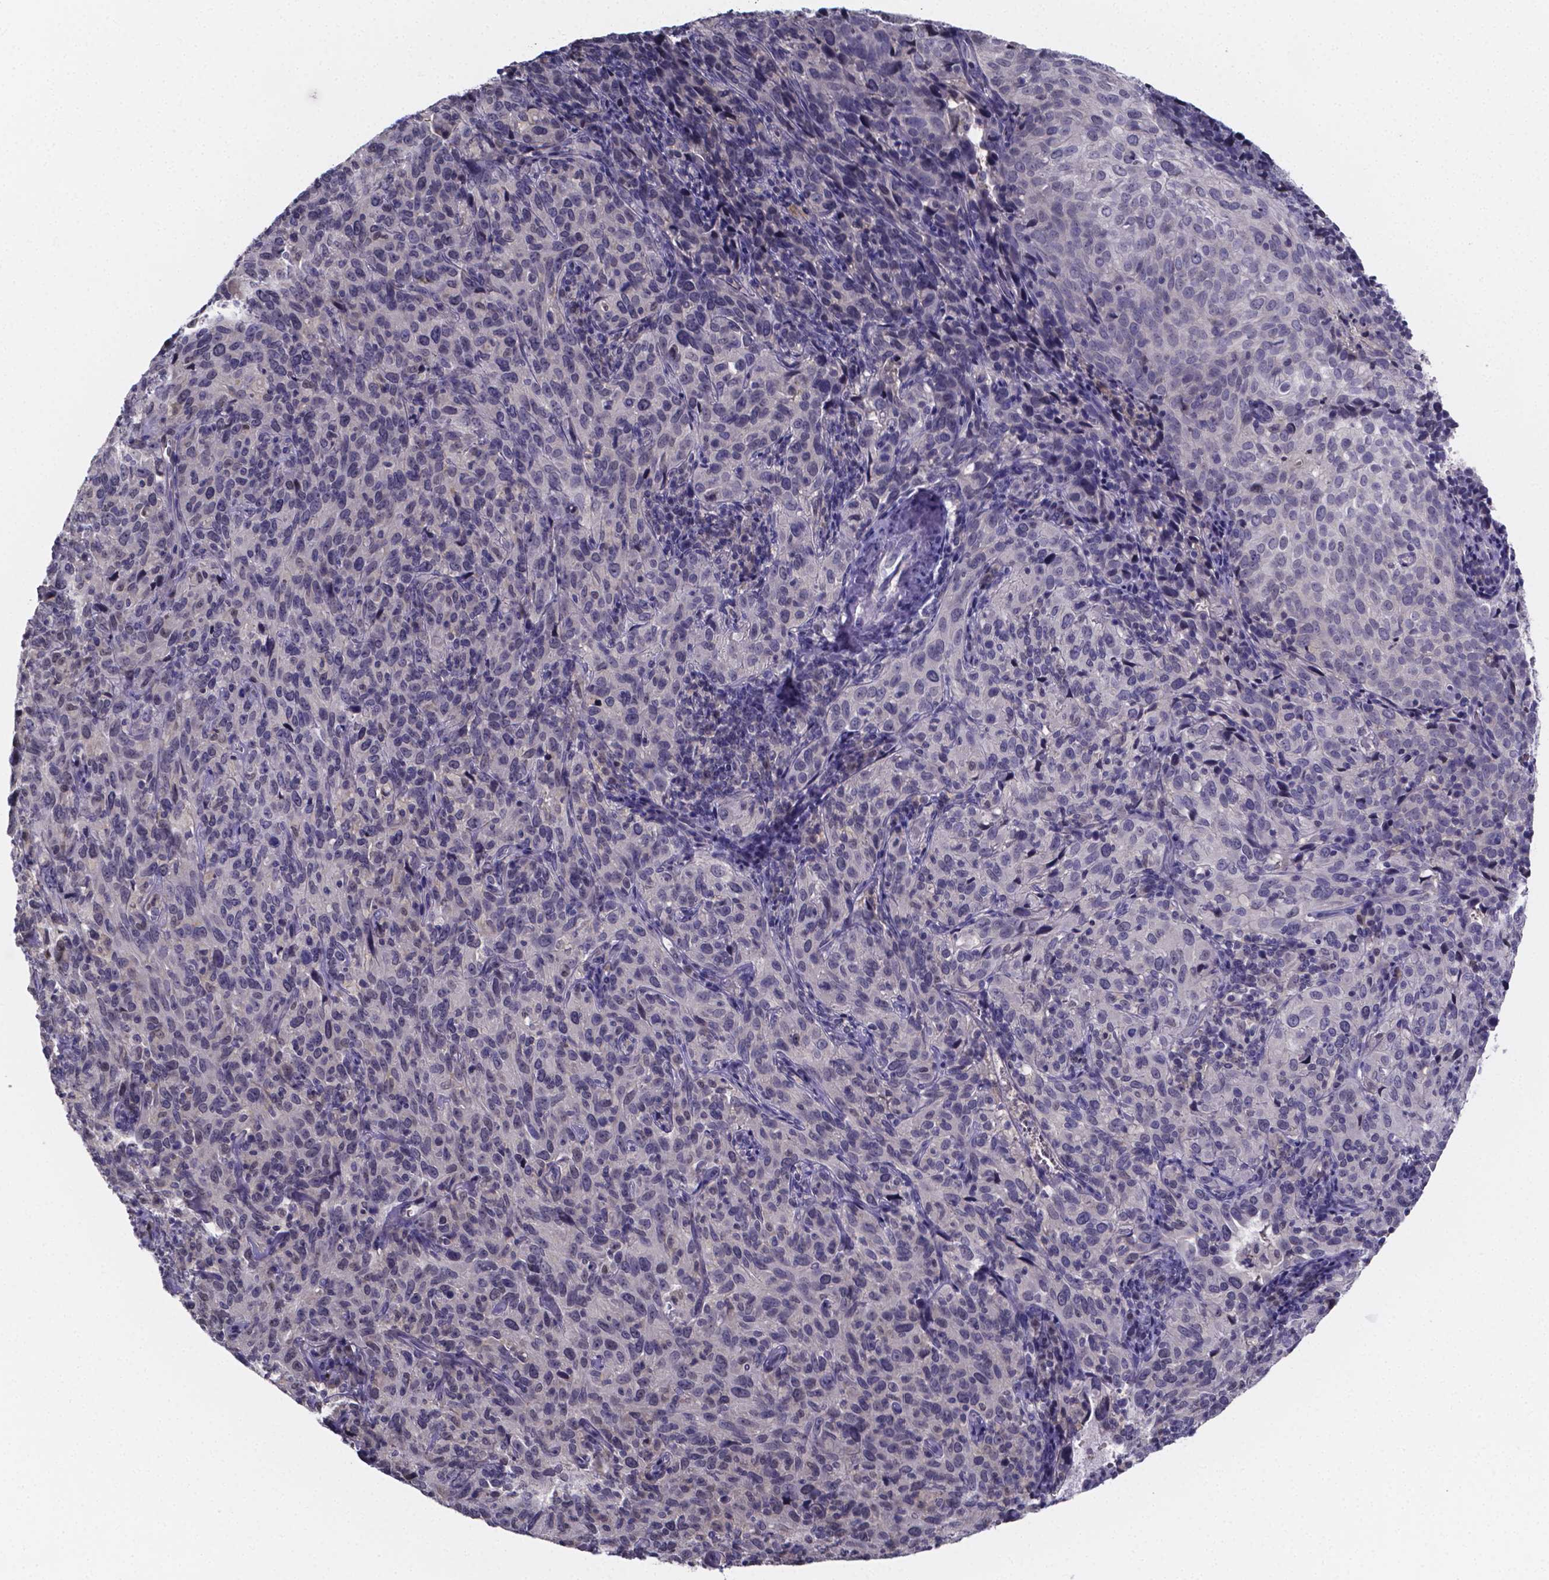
{"staining": {"intensity": "negative", "quantity": "none", "location": "none"}, "tissue": "cervical cancer", "cell_type": "Tumor cells", "image_type": "cancer", "snomed": [{"axis": "morphology", "description": "Squamous cell carcinoma, NOS"}, {"axis": "topography", "description": "Cervix"}], "caption": "Histopathology image shows no protein staining in tumor cells of cervical squamous cell carcinoma tissue.", "gene": "IZUMO1", "patient": {"sex": "female", "age": 51}}